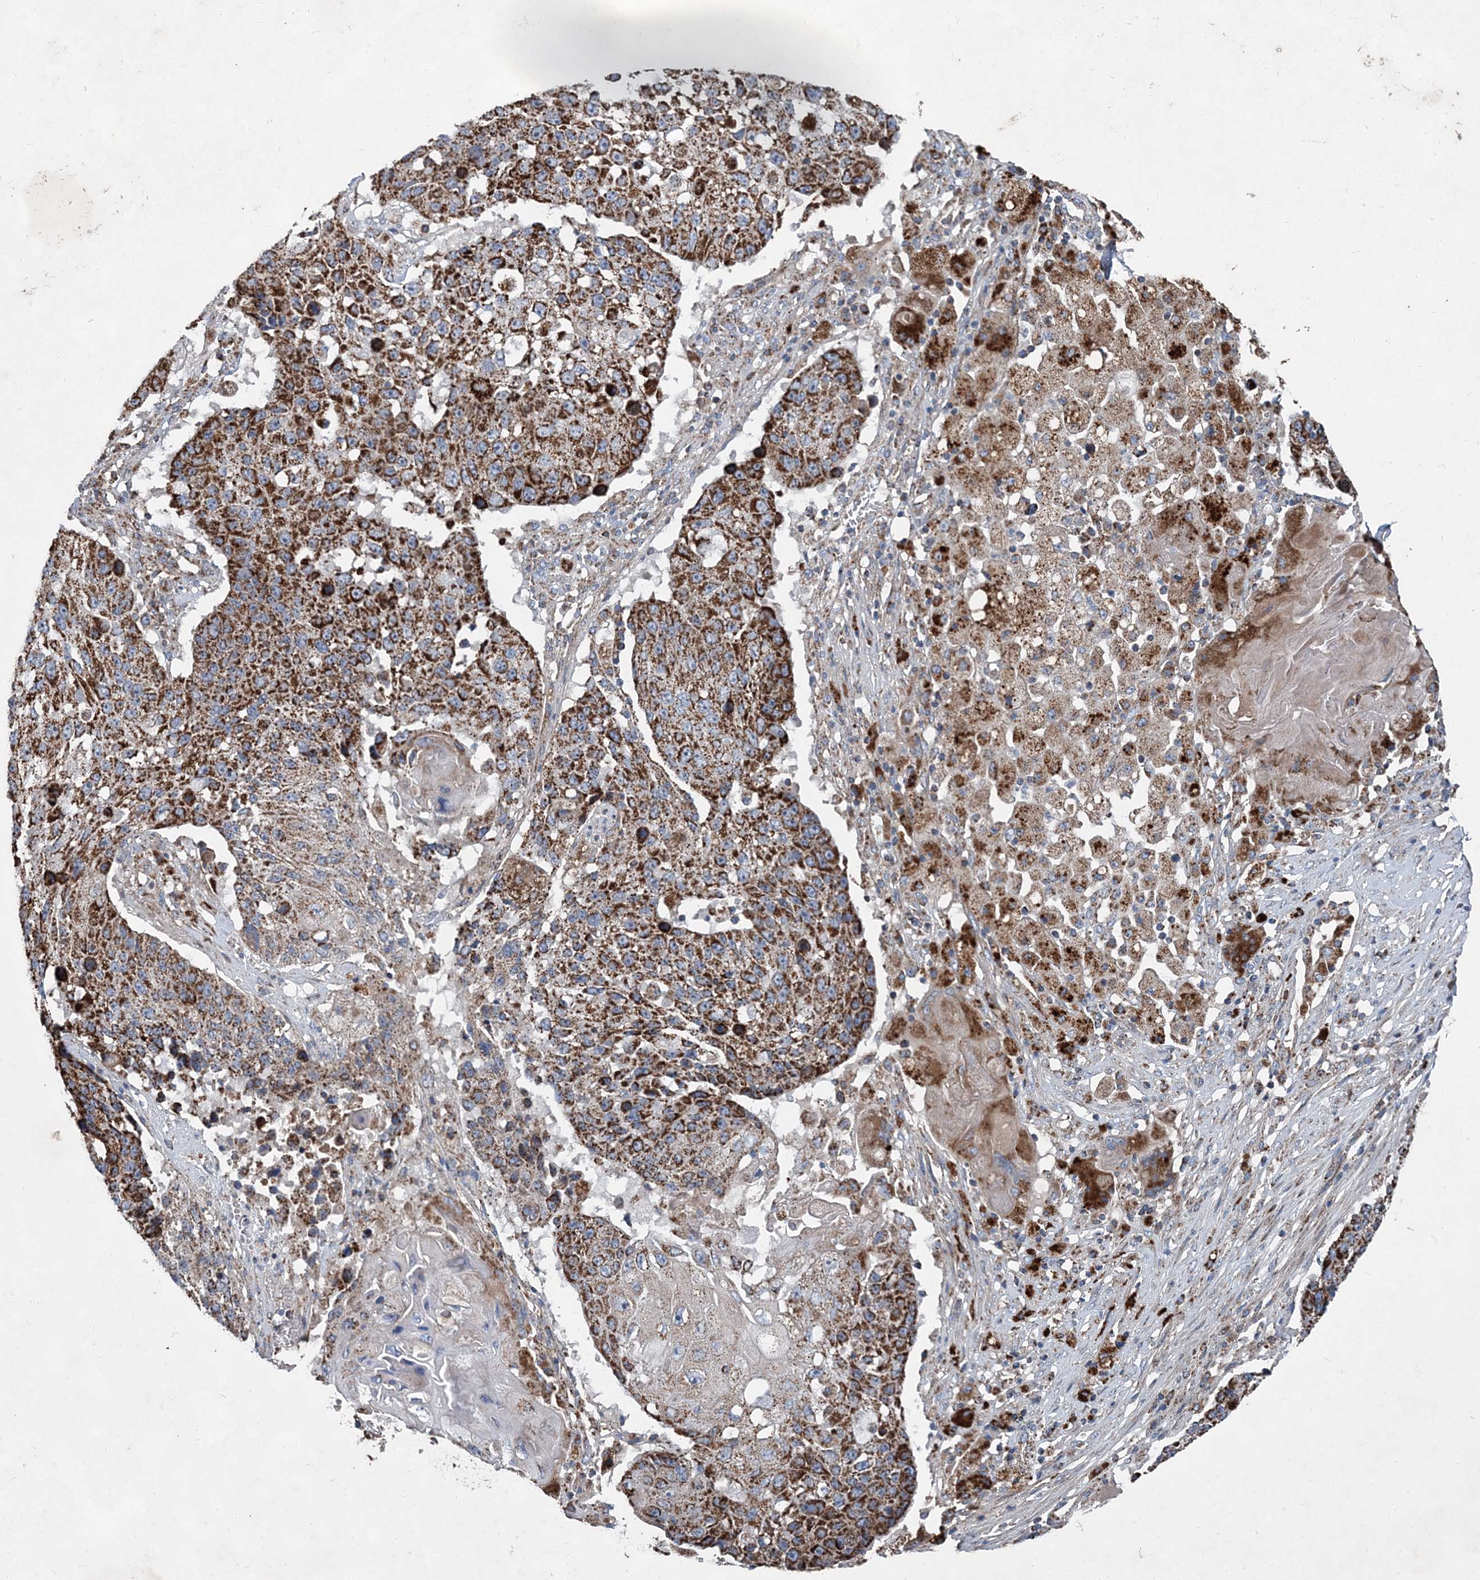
{"staining": {"intensity": "strong", "quantity": ">75%", "location": "cytoplasmic/membranous"}, "tissue": "lung cancer", "cell_type": "Tumor cells", "image_type": "cancer", "snomed": [{"axis": "morphology", "description": "Squamous cell carcinoma, NOS"}, {"axis": "topography", "description": "Lung"}], "caption": "DAB (3,3'-diaminobenzidine) immunohistochemical staining of human lung cancer displays strong cytoplasmic/membranous protein positivity in about >75% of tumor cells.", "gene": "SPAG16", "patient": {"sex": "male", "age": 61}}